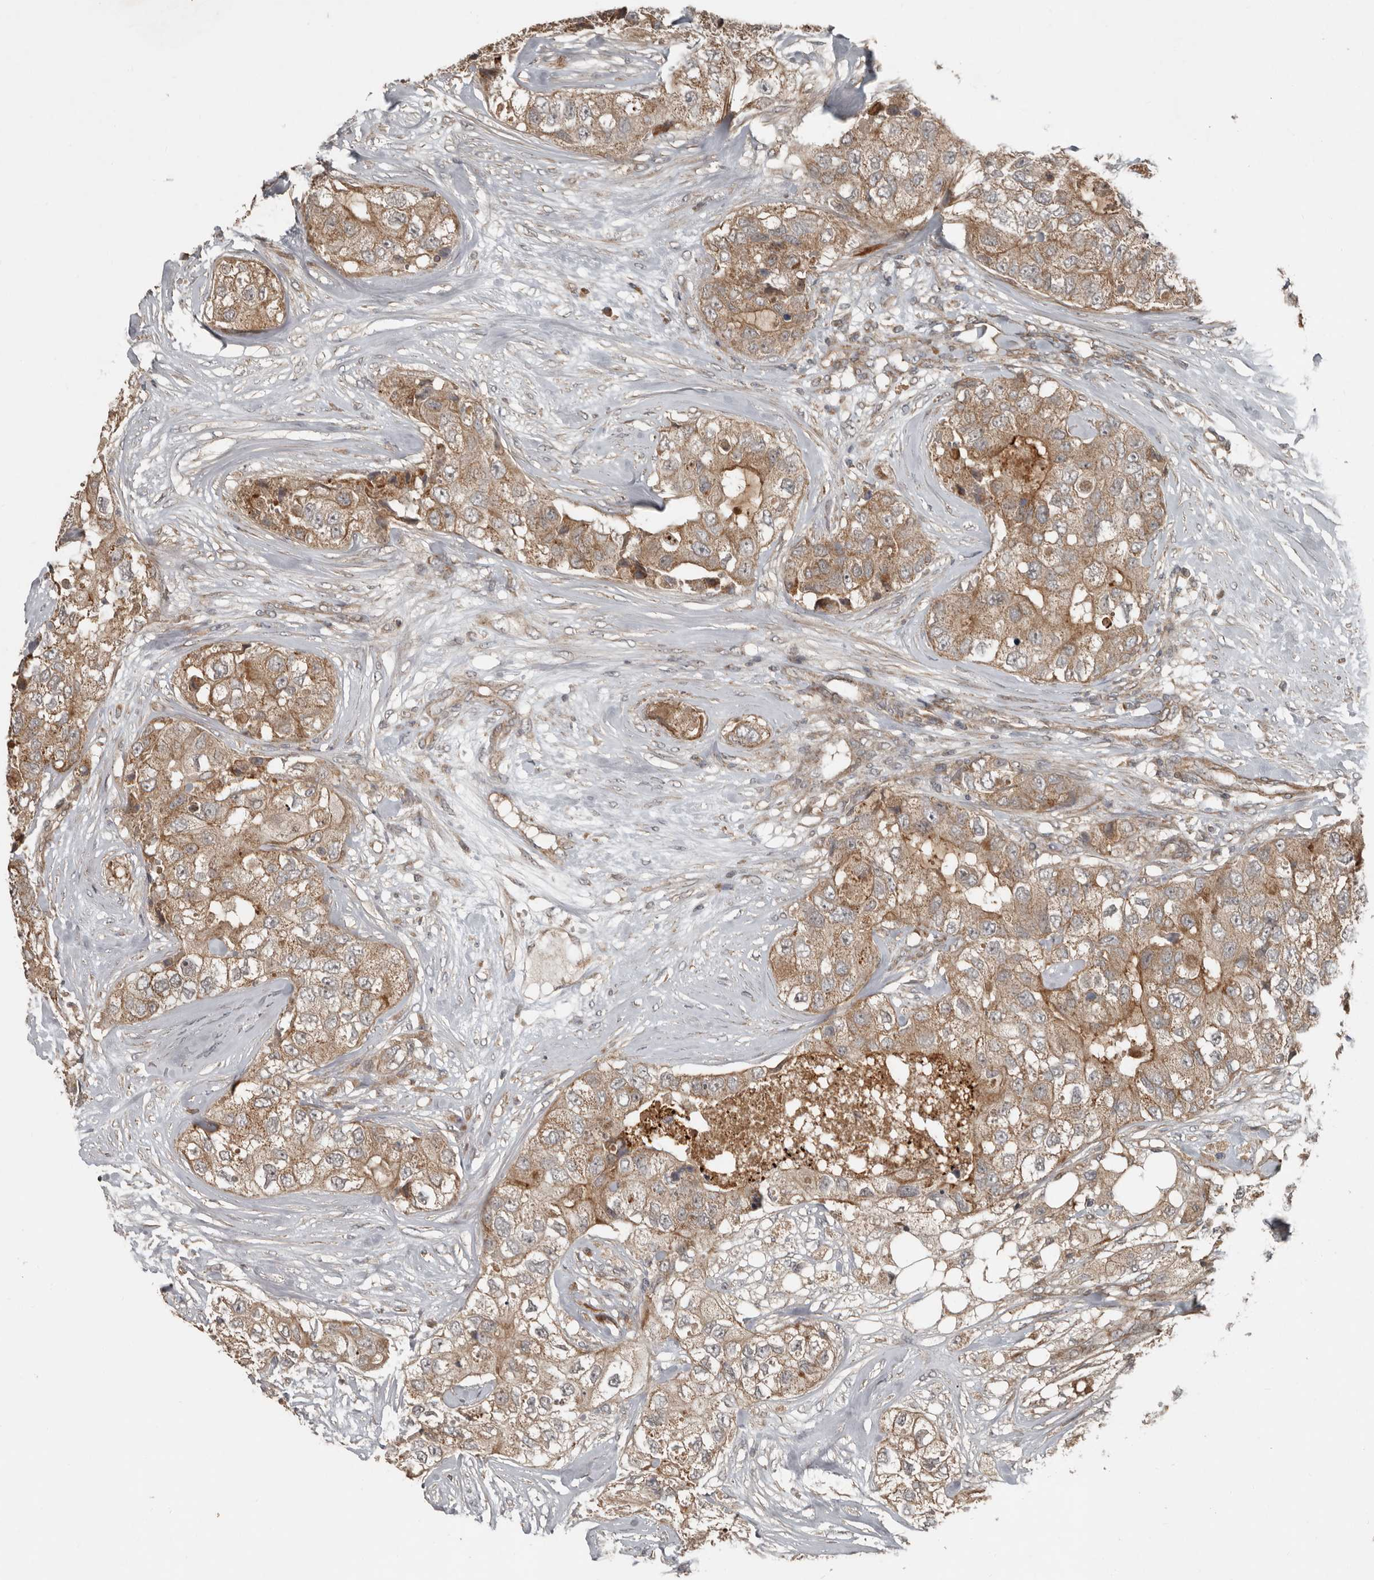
{"staining": {"intensity": "moderate", "quantity": ">75%", "location": "cytoplasmic/membranous"}, "tissue": "breast cancer", "cell_type": "Tumor cells", "image_type": "cancer", "snomed": [{"axis": "morphology", "description": "Duct carcinoma"}, {"axis": "topography", "description": "Breast"}], "caption": "Moderate cytoplasmic/membranous staining for a protein is seen in about >75% of tumor cells of breast cancer (invasive ductal carcinoma) using immunohistochemistry.", "gene": "SLC6A7", "patient": {"sex": "female", "age": 62}}